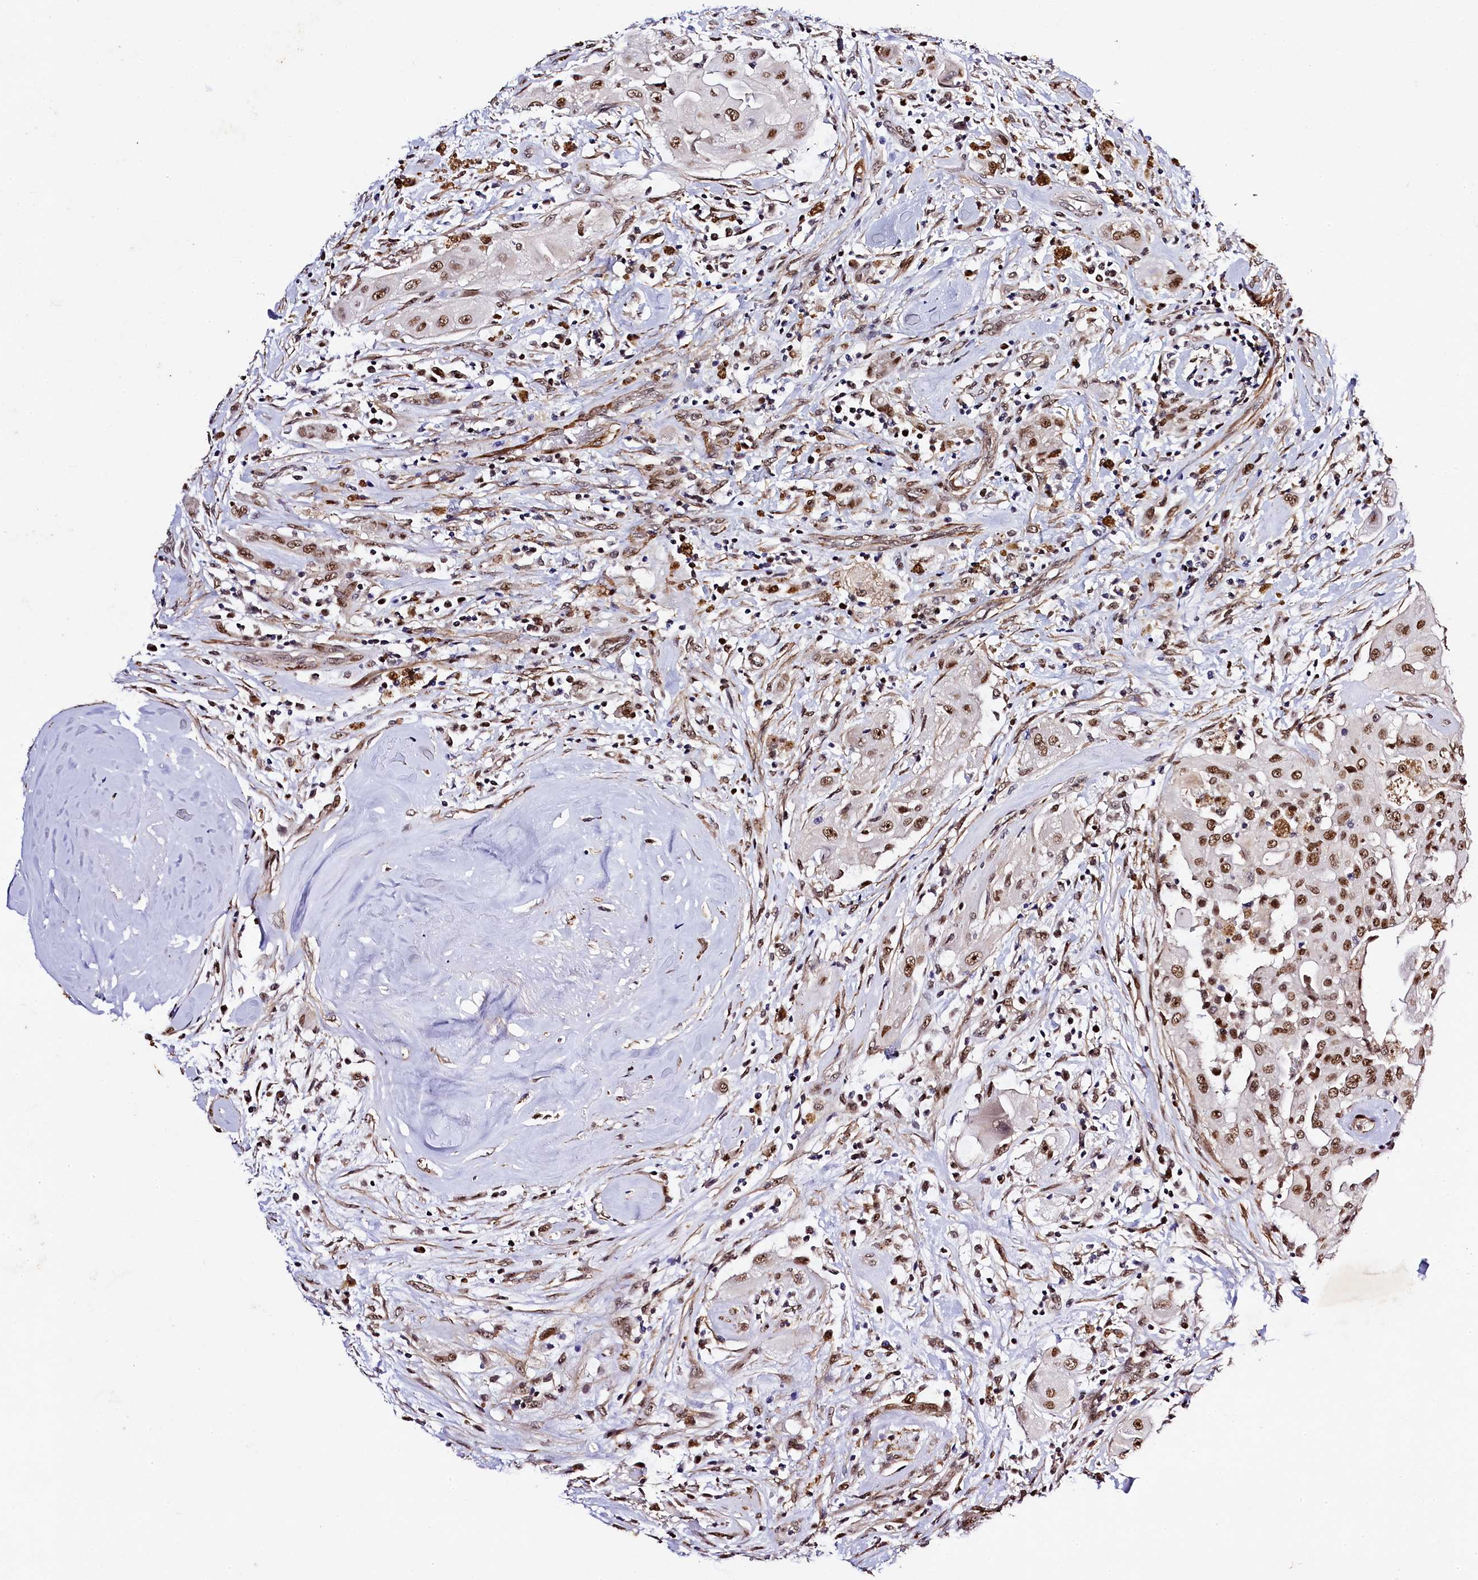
{"staining": {"intensity": "moderate", "quantity": ">75%", "location": "nuclear"}, "tissue": "thyroid cancer", "cell_type": "Tumor cells", "image_type": "cancer", "snomed": [{"axis": "morphology", "description": "Papillary adenocarcinoma, NOS"}, {"axis": "topography", "description": "Thyroid gland"}], "caption": "Immunohistochemical staining of human thyroid papillary adenocarcinoma demonstrates medium levels of moderate nuclear staining in approximately >75% of tumor cells.", "gene": "SAMD10", "patient": {"sex": "female", "age": 59}}